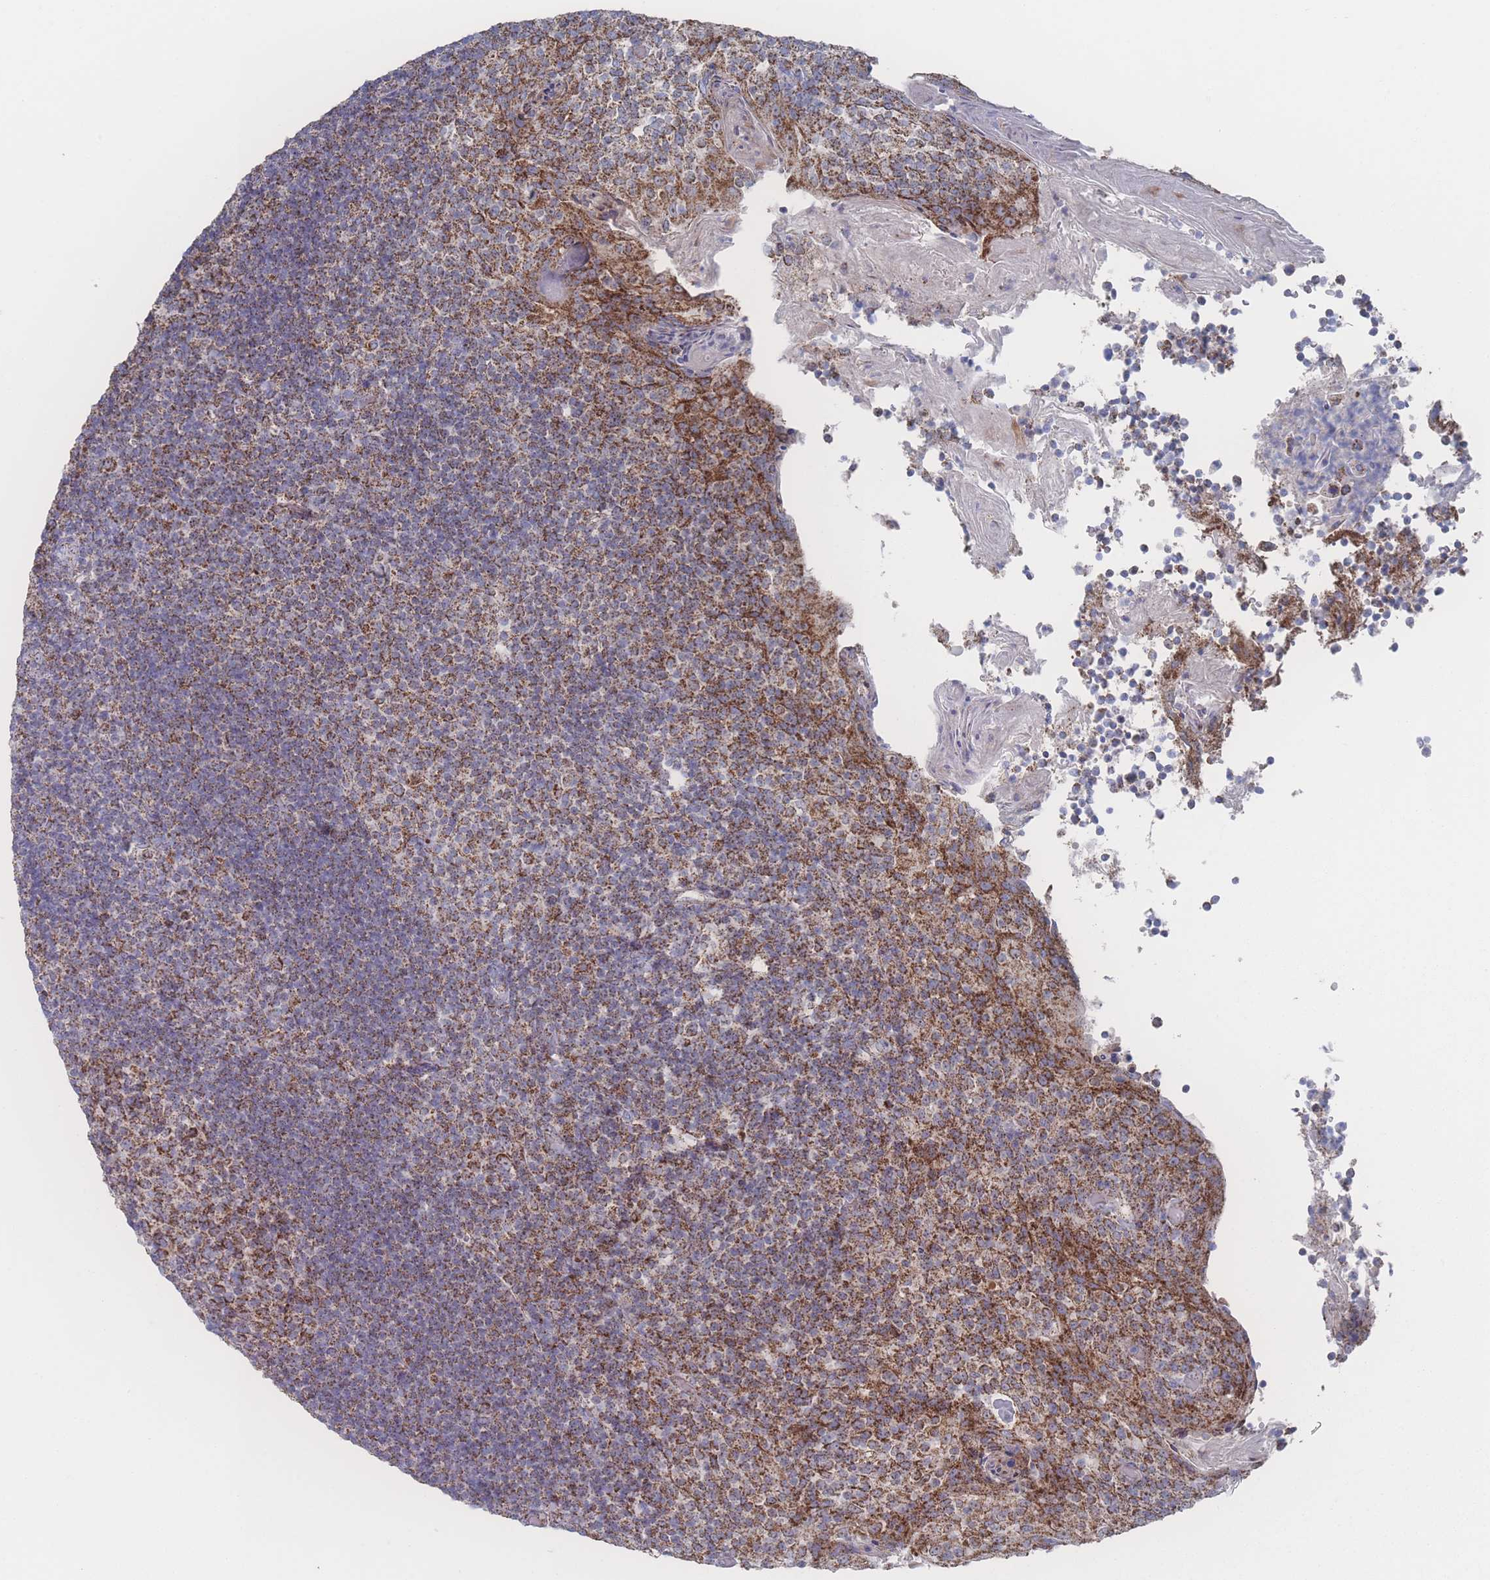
{"staining": {"intensity": "strong", "quantity": "25%-75%", "location": "cytoplasmic/membranous"}, "tissue": "tonsil", "cell_type": "Germinal center cells", "image_type": "normal", "snomed": [{"axis": "morphology", "description": "Normal tissue, NOS"}, {"axis": "topography", "description": "Tonsil"}], "caption": "Approximately 25%-75% of germinal center cells in unremarkable tonsil show strong cytoplasmic/membranous protein positivity as visualized by brown immunohistochemical staining.", "gene": "PEX14", "patient": {"sex": "female", "age": 10}}